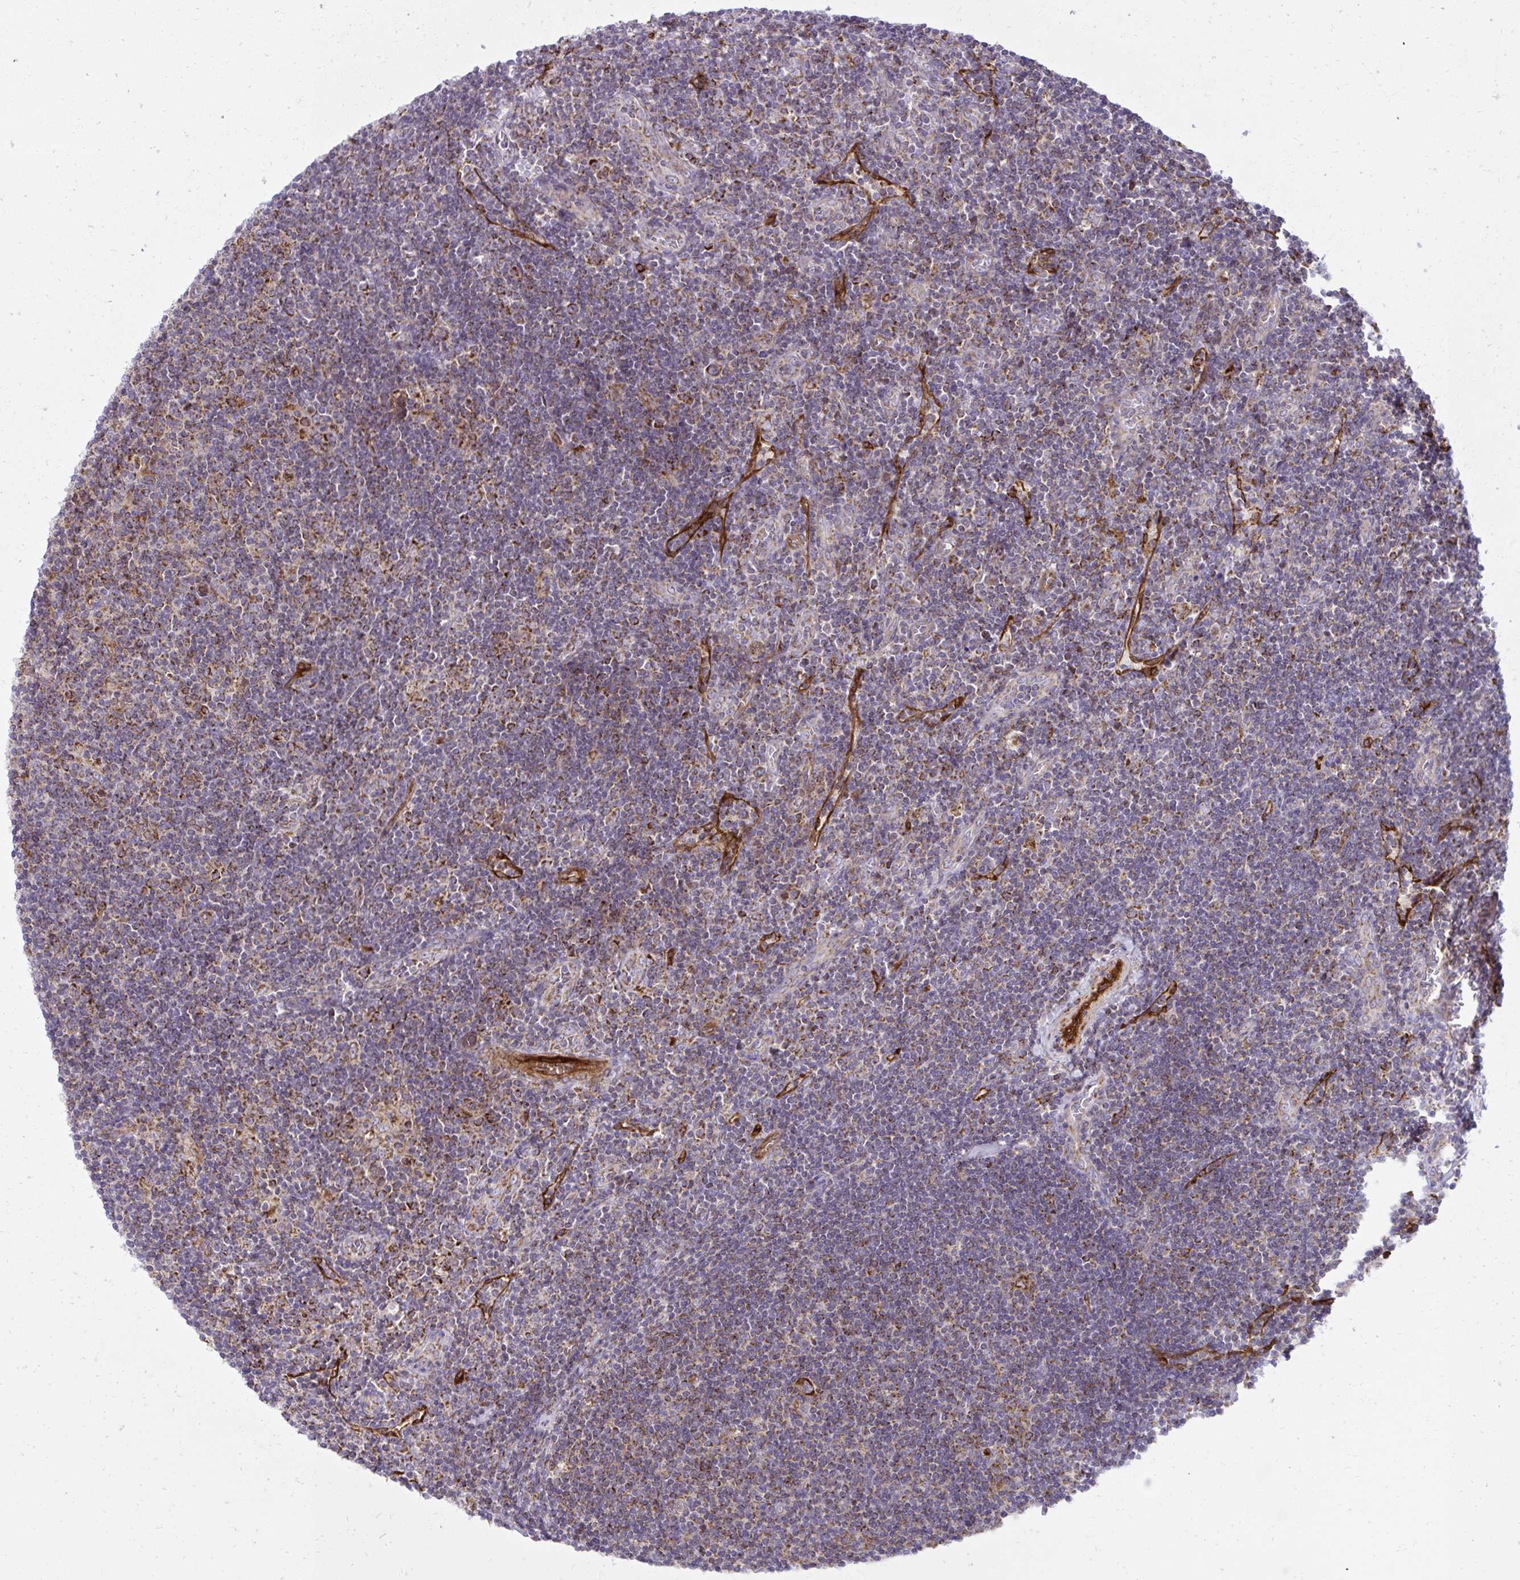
{"staining": {"intensity": "moderate", "quantity": ">75%", "location": "cytoplasmic/membranous"}, "tissue": "lymphoma", "cell_type": "Tumor cells", "image_type": "cancer", "snomed": [{"axis": "morphology", "description": "Hodgkin's disease, NOS"}, {"axis": "topography", "description": "Lymph node"}], "caption": "Moderate cytoplasmic/membranous protein positivity is seen in approximately >75% of tumor cells in Hodgkin's disease.", "gene": "LIMS1", "patient": {"sex": "male", "age": 40}}